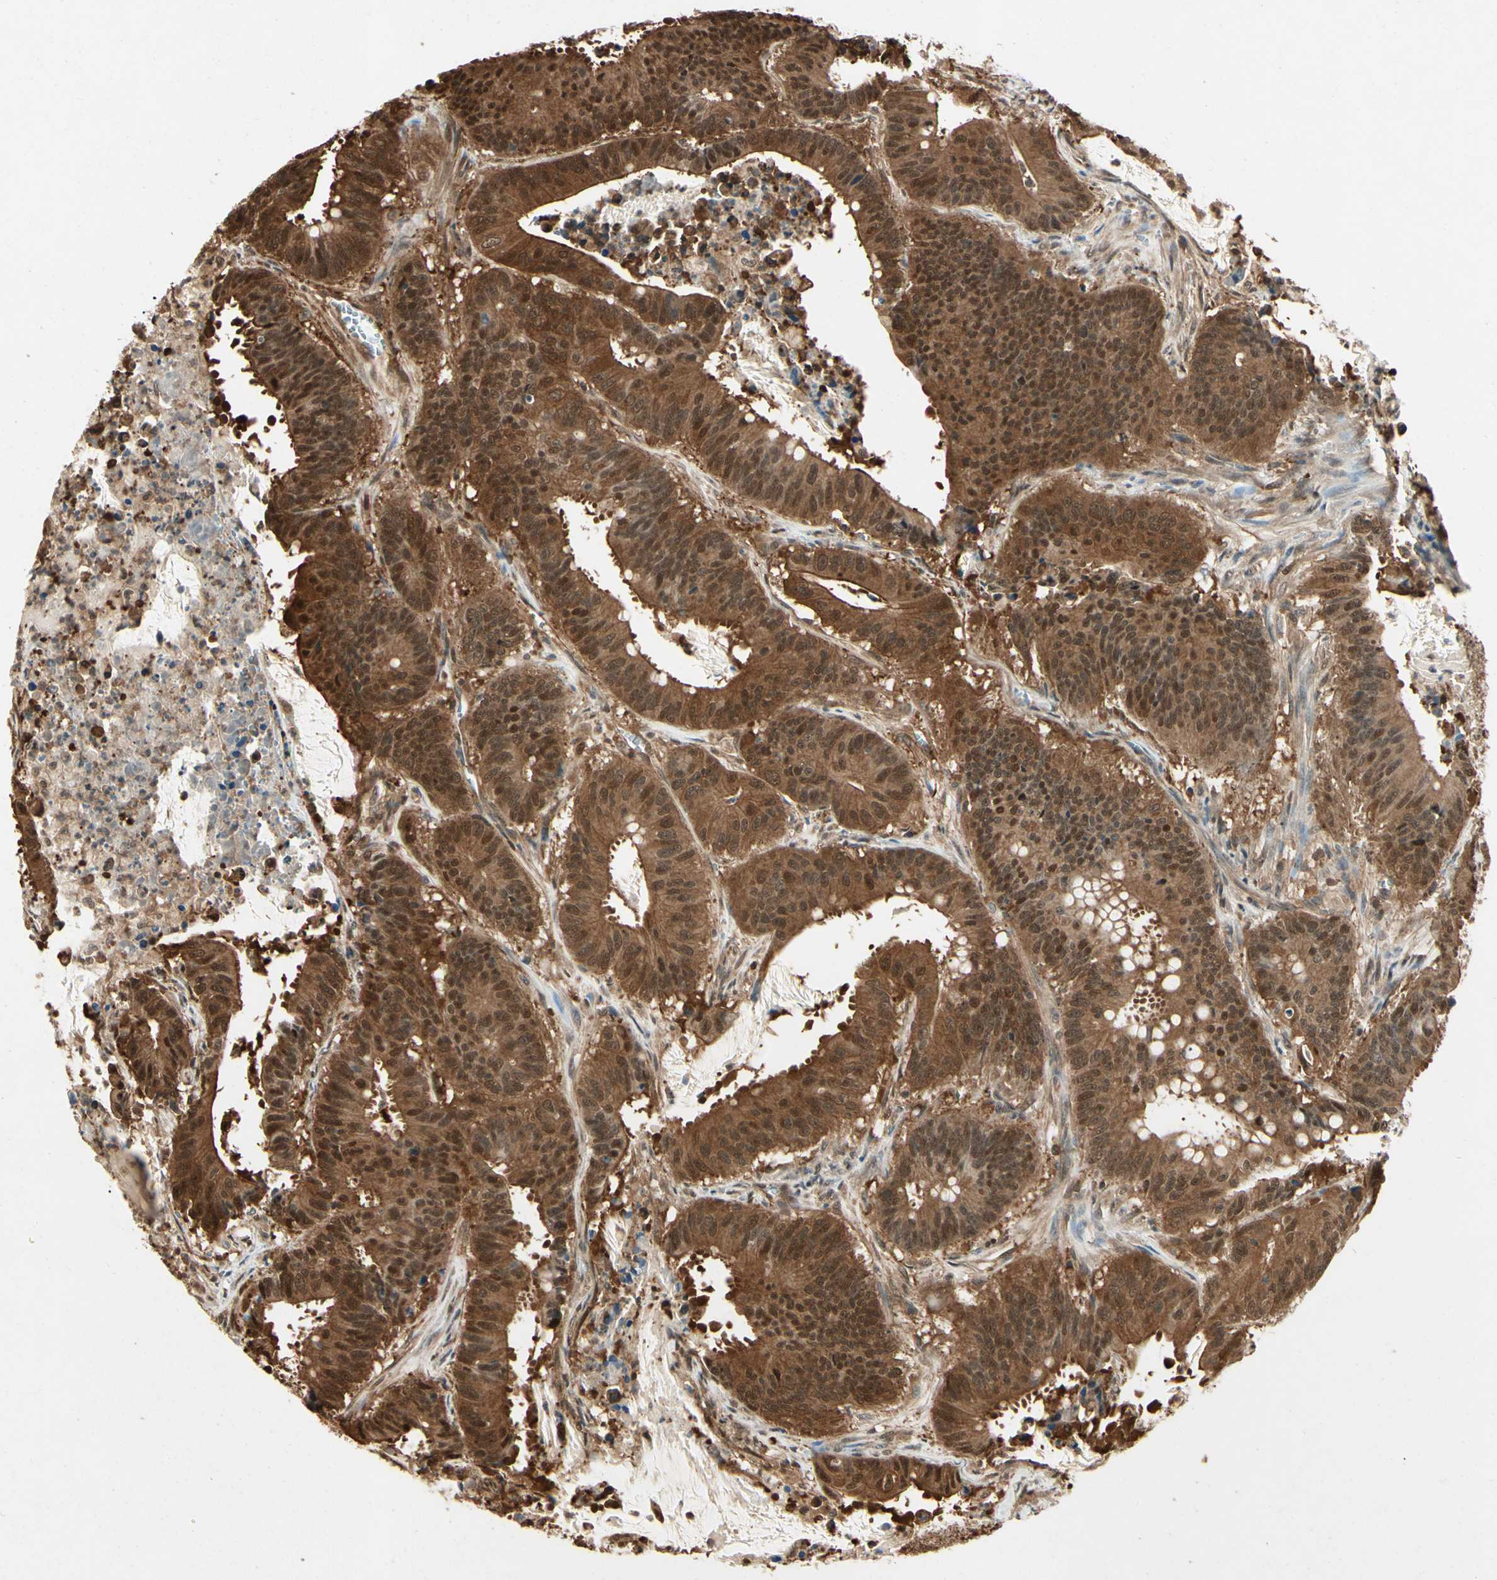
{"staining": {"intensity": "strong", "quantity": ">75%", "location": "cytoplasmic/membranous,nuclear"}, "tissue": "colorectal cancer", "cell_type": "Tumor cells", "image_type": "cancer", "snomed": [{"axis": "morphology", "description": "Adenocarcinoma, NOS"}, {"axis": "topography", "description": "Colon"}], "caption": "About >75% of tumor cells in human colorectal adenocarcinoma display strong cytoplasmic/membranous and nuclear protein positivity as visualized by brown immunohistochemical staining.", "gene": "YWHAQ", "patient": {"sex": "male", "age": 45}}